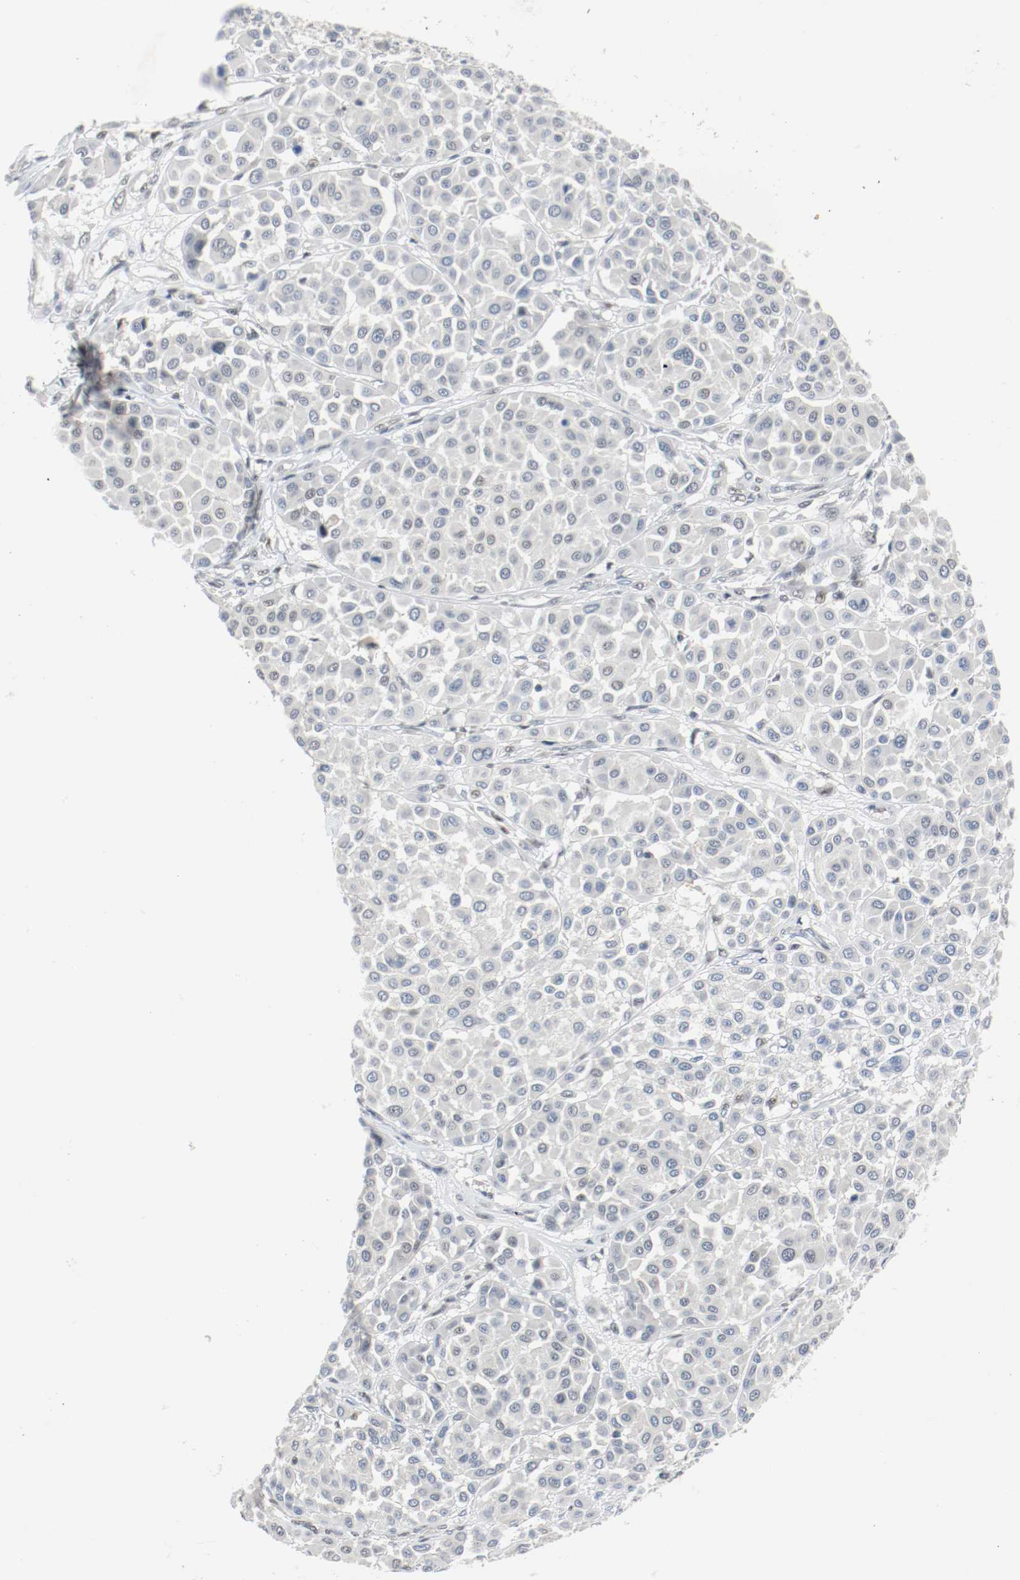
{"staining": {"intensity": "negative", "quantity": "none", "location": "none"}, "tissue": "melanoma", "cell_type": "Tumor cells", "image_type": "cancer", "snomed": [{"axis": "morphology", "description": "Malignant melanoma, Metastatic site"}, {"axis": "topography", "description": "Soft tissue"}], "caption": "Human melanoma stained for a protein using immunohistochemistry (IHC) demonstrates no expression in tumor cells.", "gene": "ASH1L", "patient": {"sex": "male", "age": 41}}